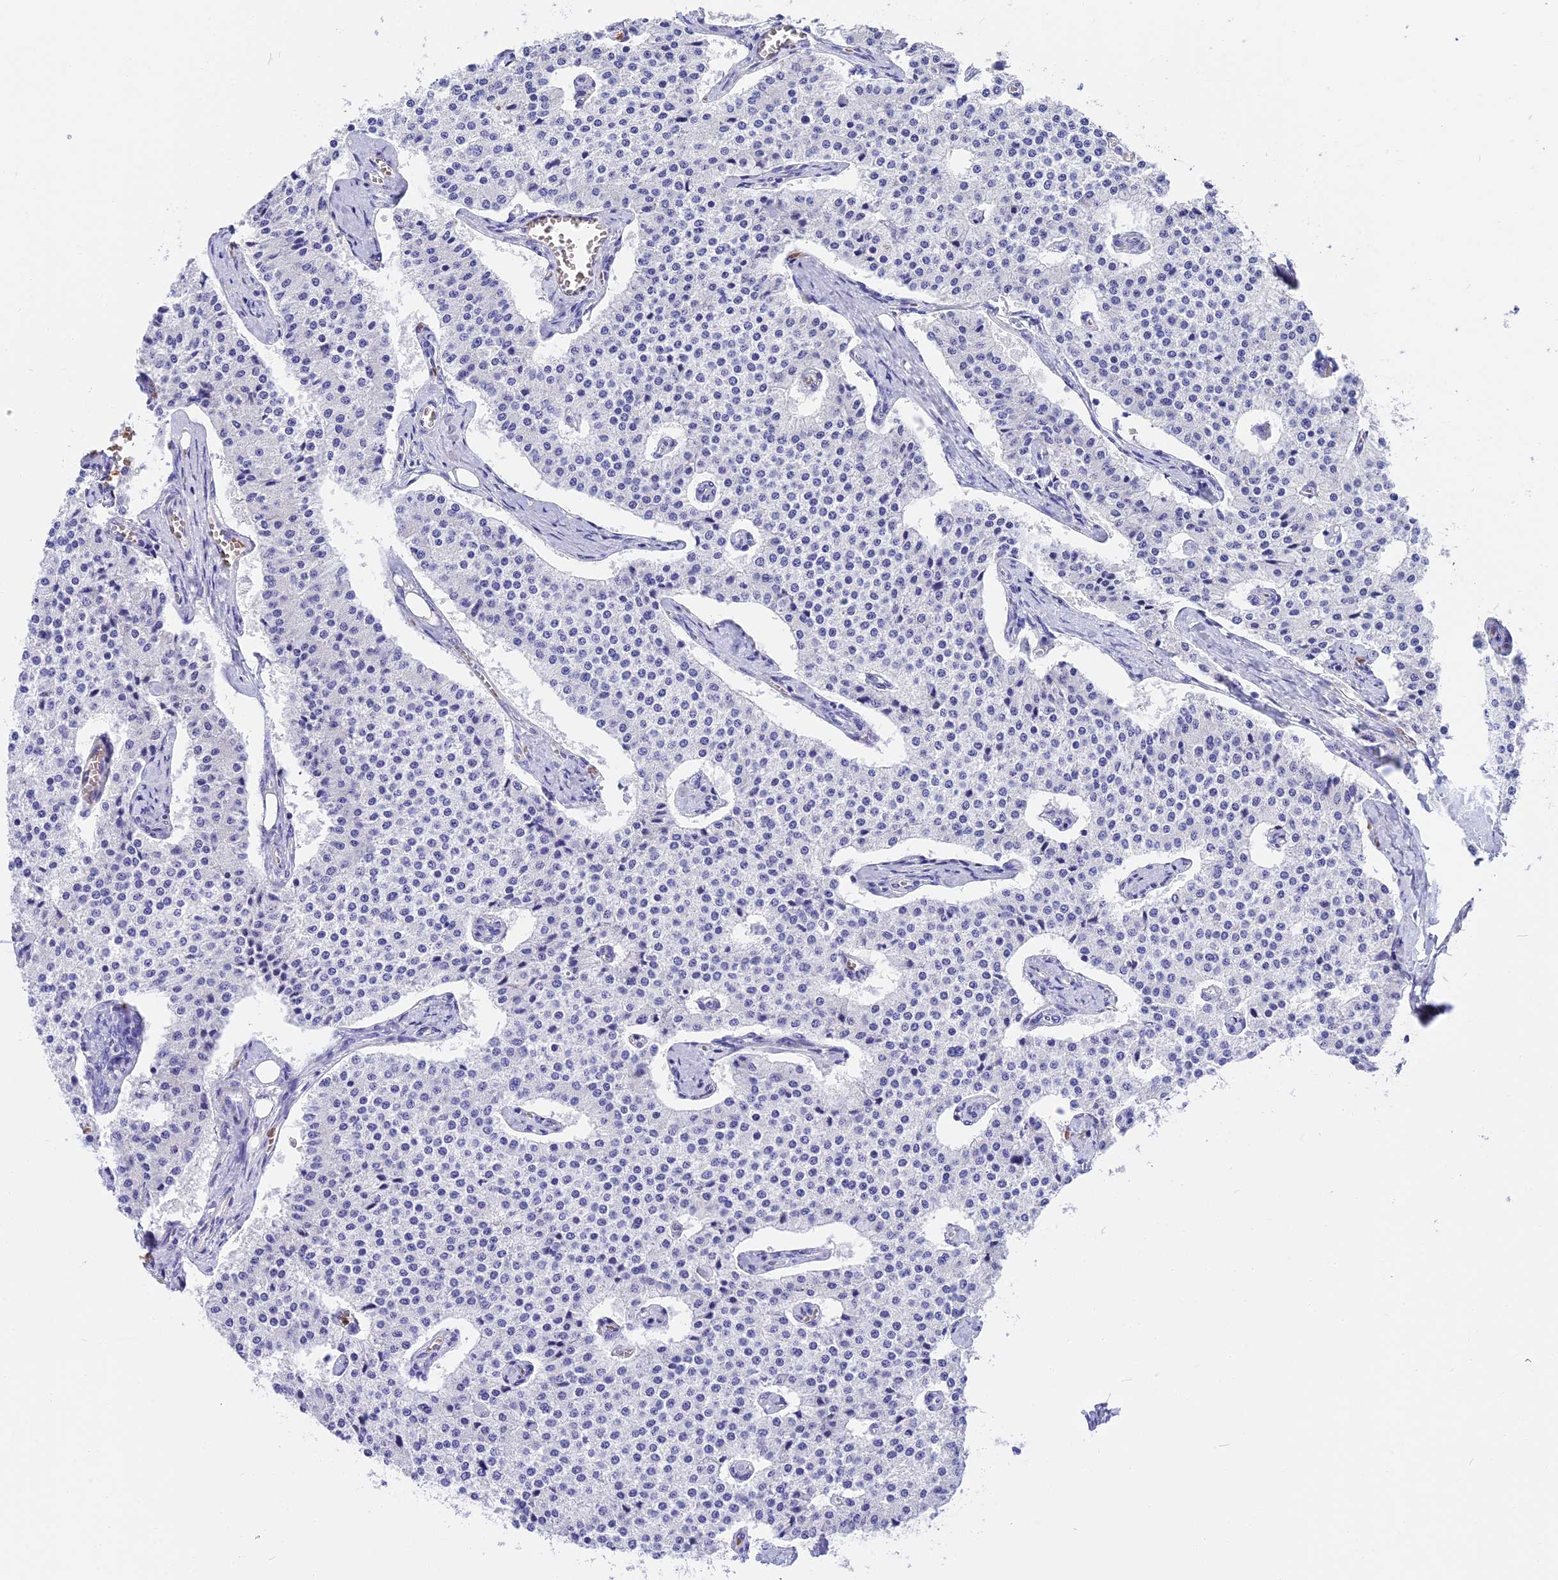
{"staining": {"intensity": "negative", "quantity": "none", "location": "none"}, "tissue": "carcinoid", "cell_type": "Tumor cells", "image_type": "cancer", "snomed": [{"axis": "morphology", "description": "Carcinoid, malignant, NOS"}, {"axis": "topography", "description": "Colon"}], "caption": "Immunohistochemical staining of carcinoid (malignant) reveals no significant positivity in tumor cells.", "gene": "TNNC2", "patient": {"sex": "female", "age": 52}}